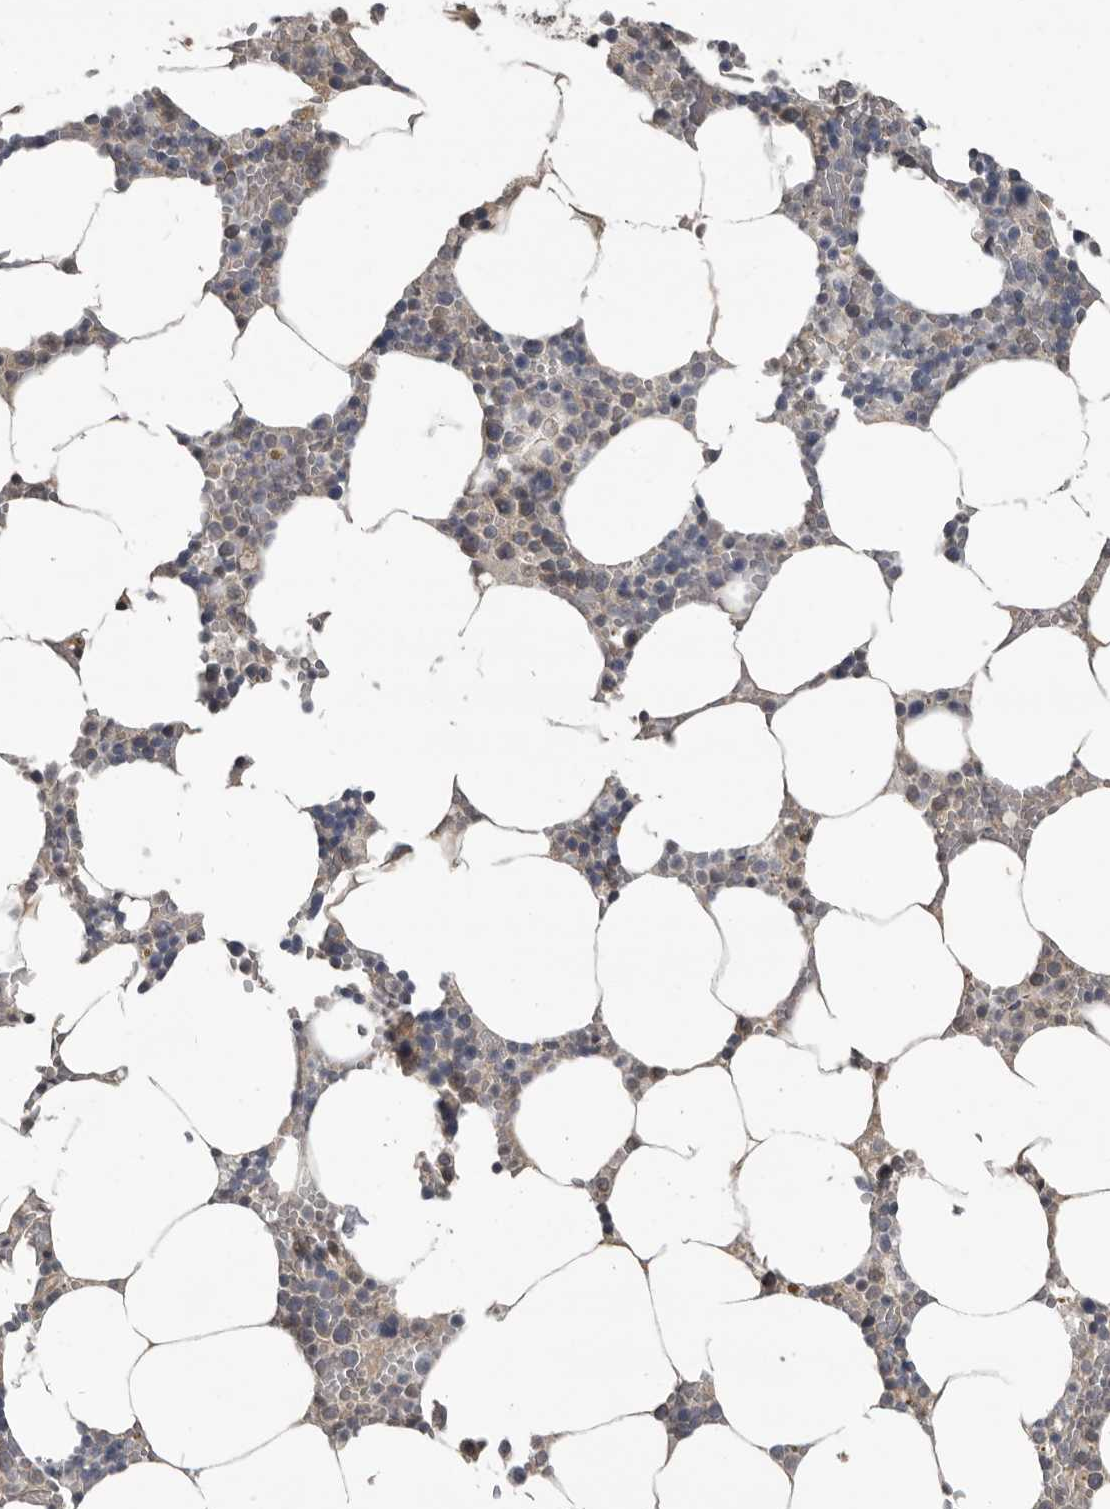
{"staining": {"intensity": "negative", "quantity": "none", "location": "none"}, "tissue": "bone marrow", "cell_type": "Hematopoietic cells", "image_type": "normal", "snomed": [{"axis": "morphology", "description": "Normal tissue, NOS"}, {"axis": "topography", "description": "Bone marrow"}], "caption": "Immunohistochemistry (IHC) of benign bone marrow shows no staining in hematopoietic cells. The staining is performed using DAB (3,3'-diaminobenzidine) brown chromogen with nuclei counter-stained in using hematoxylin.", "gene": "C1orf216", "patient": {"sex": "male", "age": 70}}